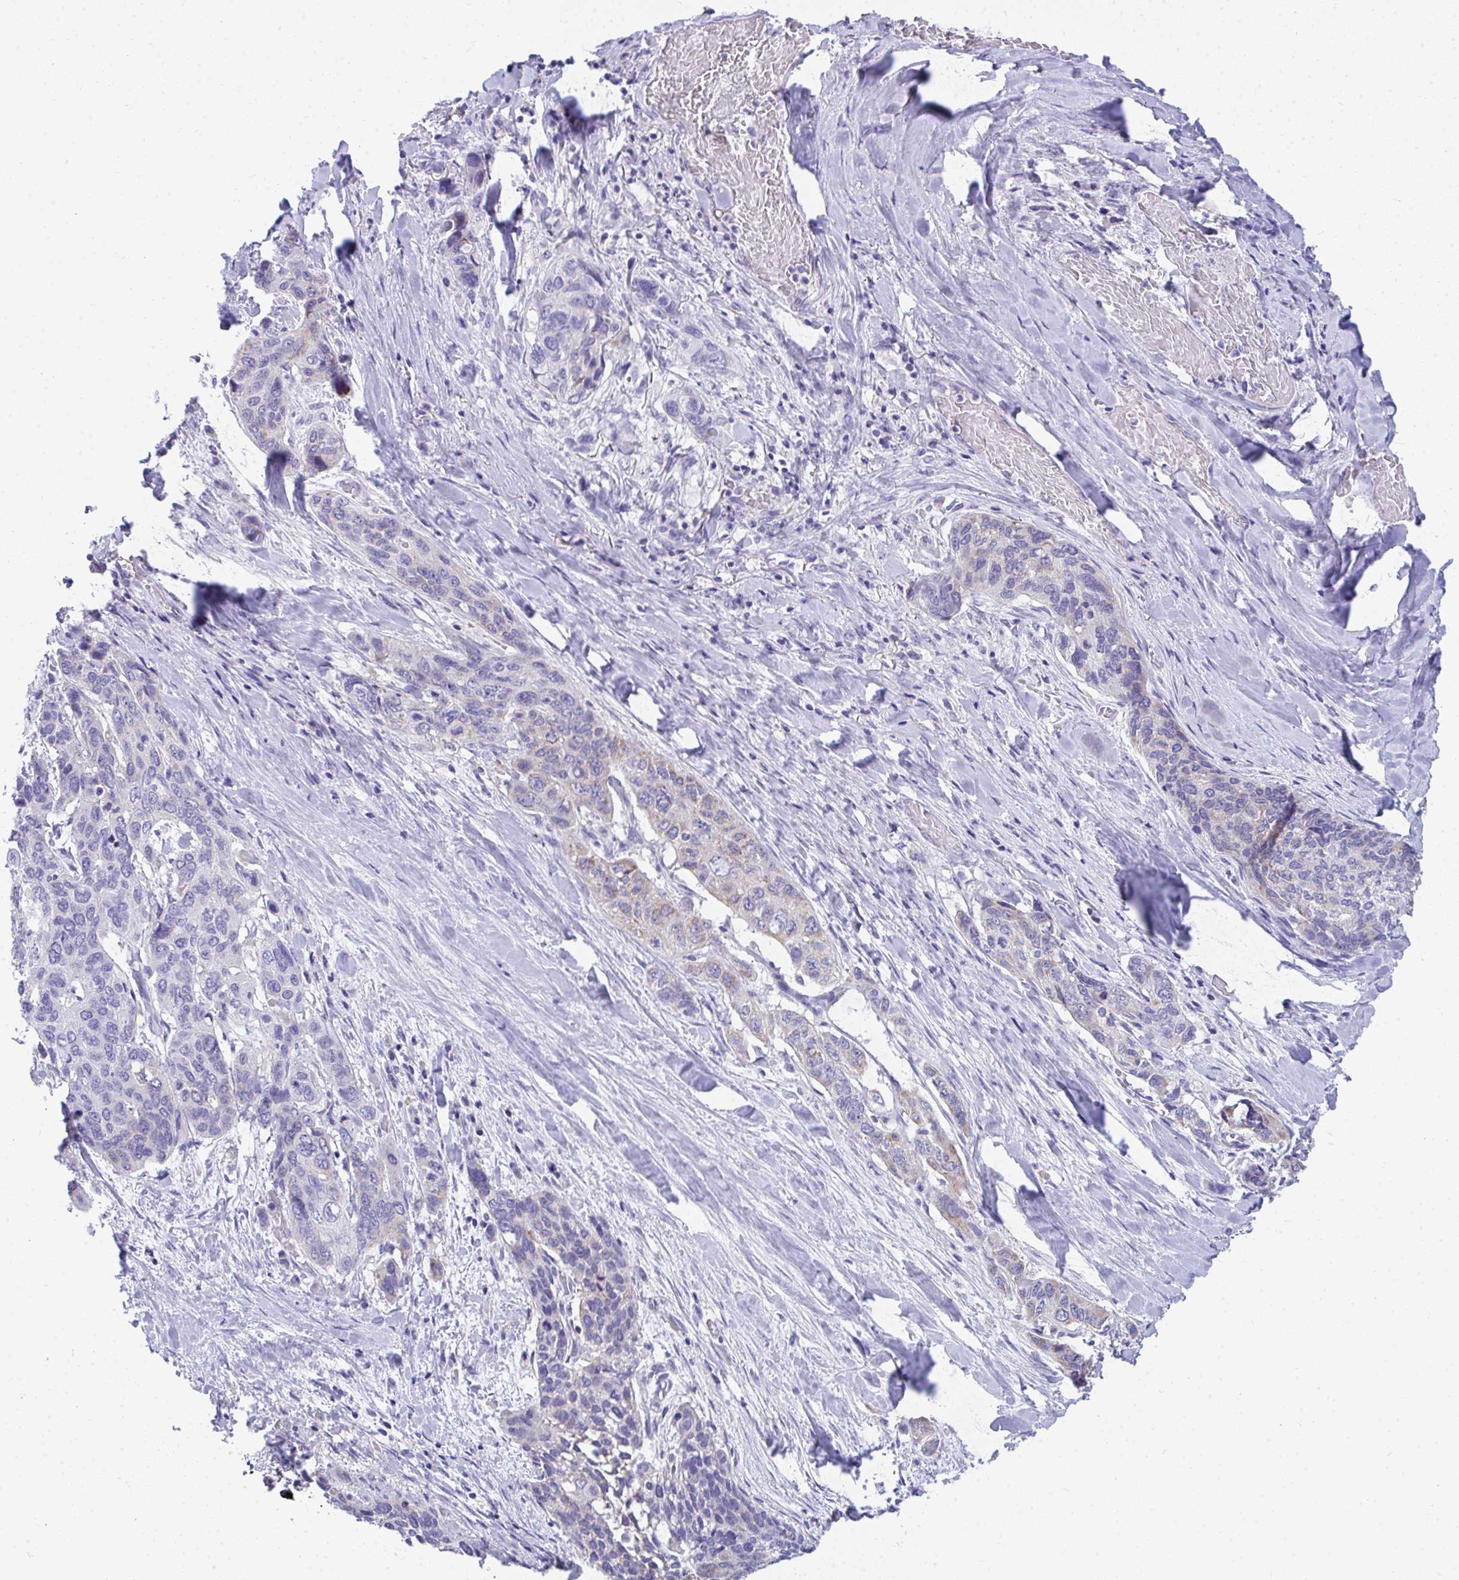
{"staining": {"intensity": "weak", "quantity": "<25%", "location": "cytoplasmic/membranous"}, "tissue": "lung cancer", "cell_type": "Tumor cells", "image_type": "cancer", "snomed": [{"axis": "morphology", "description": "Squamous cell carcinoma, NOS"}, {"axis": "morphology", "description": "Squamous cell carcinoma, metastatic, NOS"}, {"axis": "topography", "description": "Lymph node"}, {"axis": "topography", "description": "Lung"}], "caption": "Immunohistochemistry (IHC) micrograph of neoplastic tissue: lung cancer (squamous cell carcinoma) stained with DAB (3,3'-diaminobenzidine) demonstrates no significant protein staining in tumor cells. (Stains: DAB immunohistochemistry with hematoxylin counter stain, Microscopy: brightfield microscopy at high magnification).", "gene": "COA5", "patient": {"sex": "male", "age": 41}}